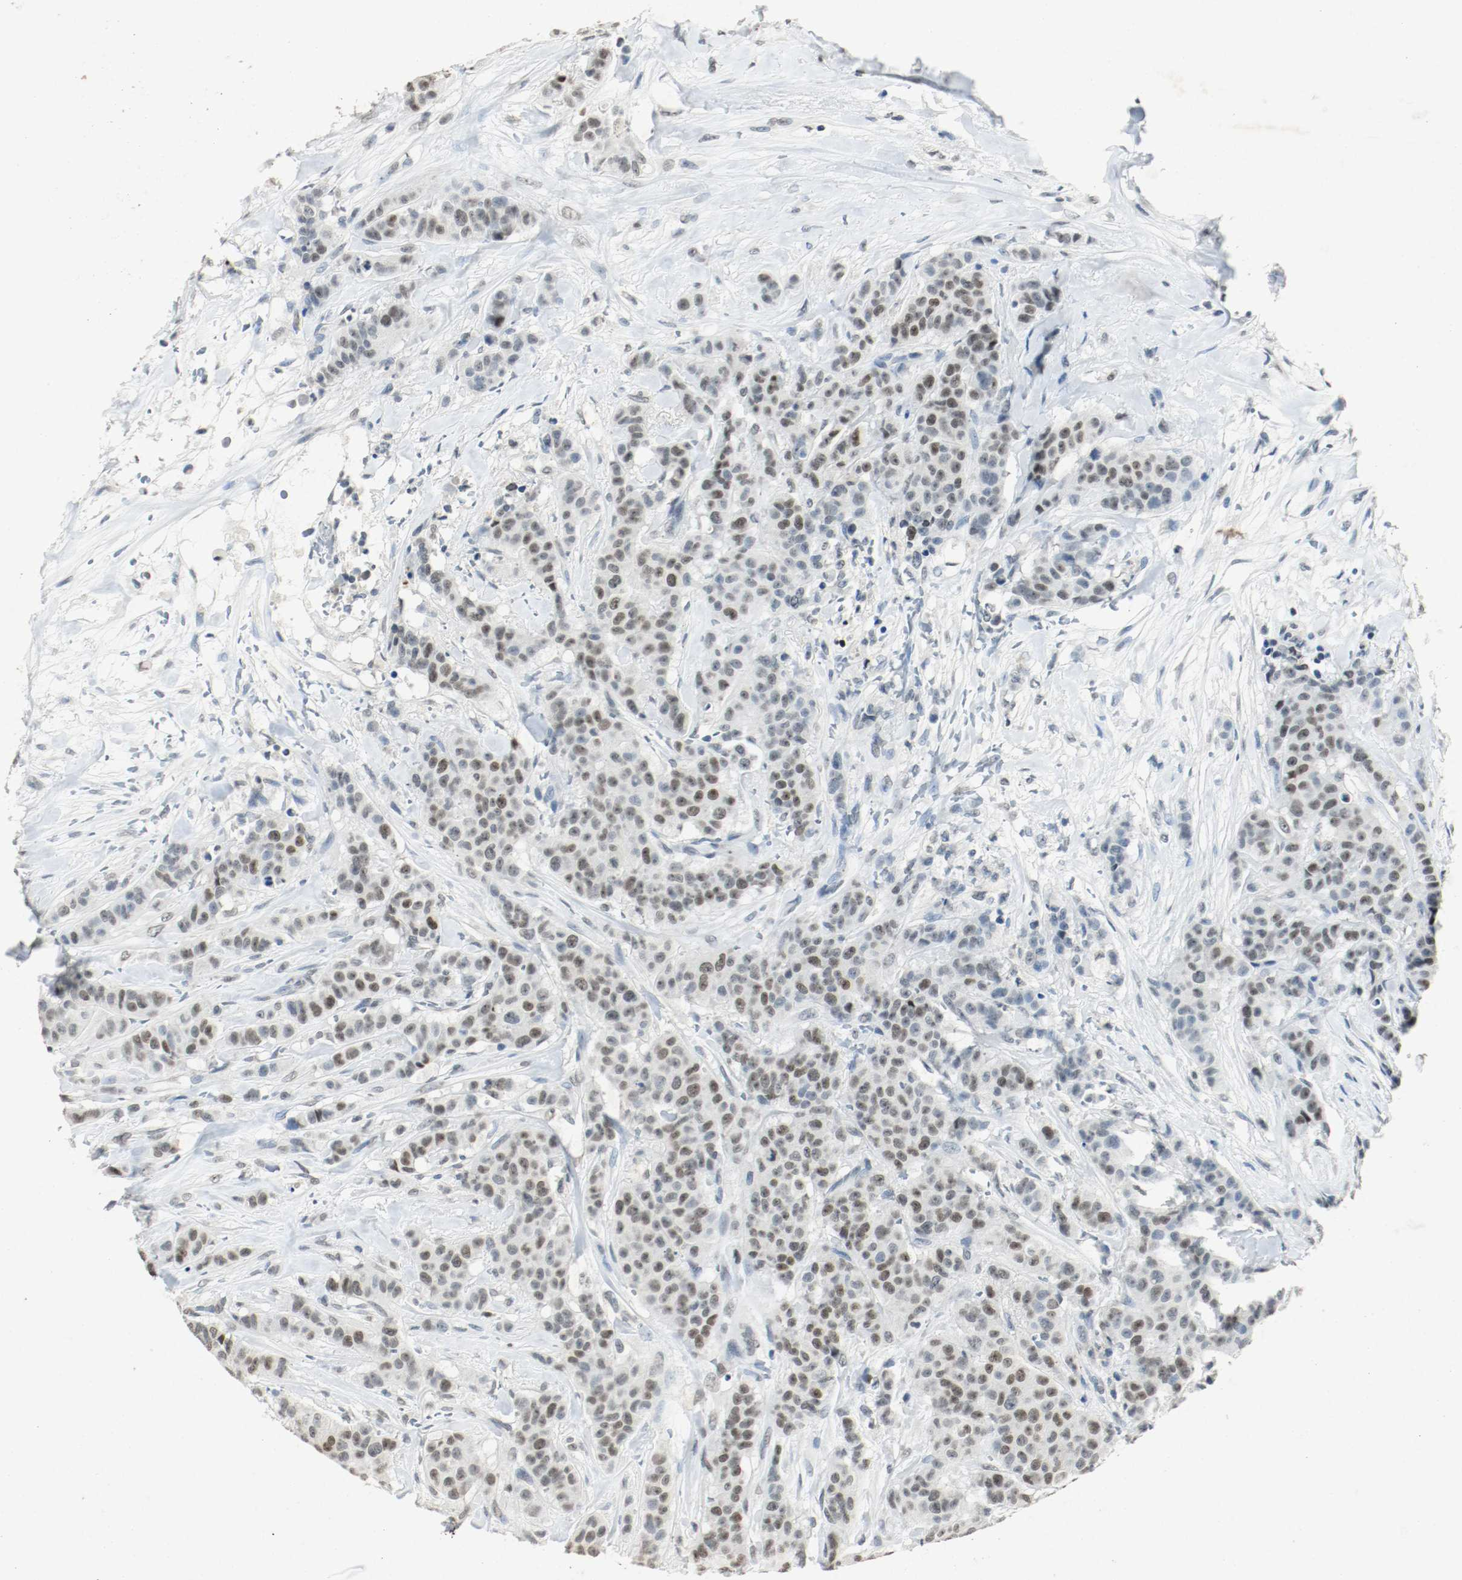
{"staining": {"intensity": "weak", "quantity": ">75%", "location": "nuclear"}, "tissue": "breast cancer", "cell_type": "Tumor cells", "image_type": "cancer", "snomed": [{"axis": "morphology", "description": "Duct carcinoma"}, {"axis": "topography", "description": "Breast"}], "caption": "Brown immunohistochemical staining in breast cancer demonstrates weak nuclear positivity in about >75% of tumor cells.", "gene": "DNMT1", "patient": {"sex": "female", "age": 40}}